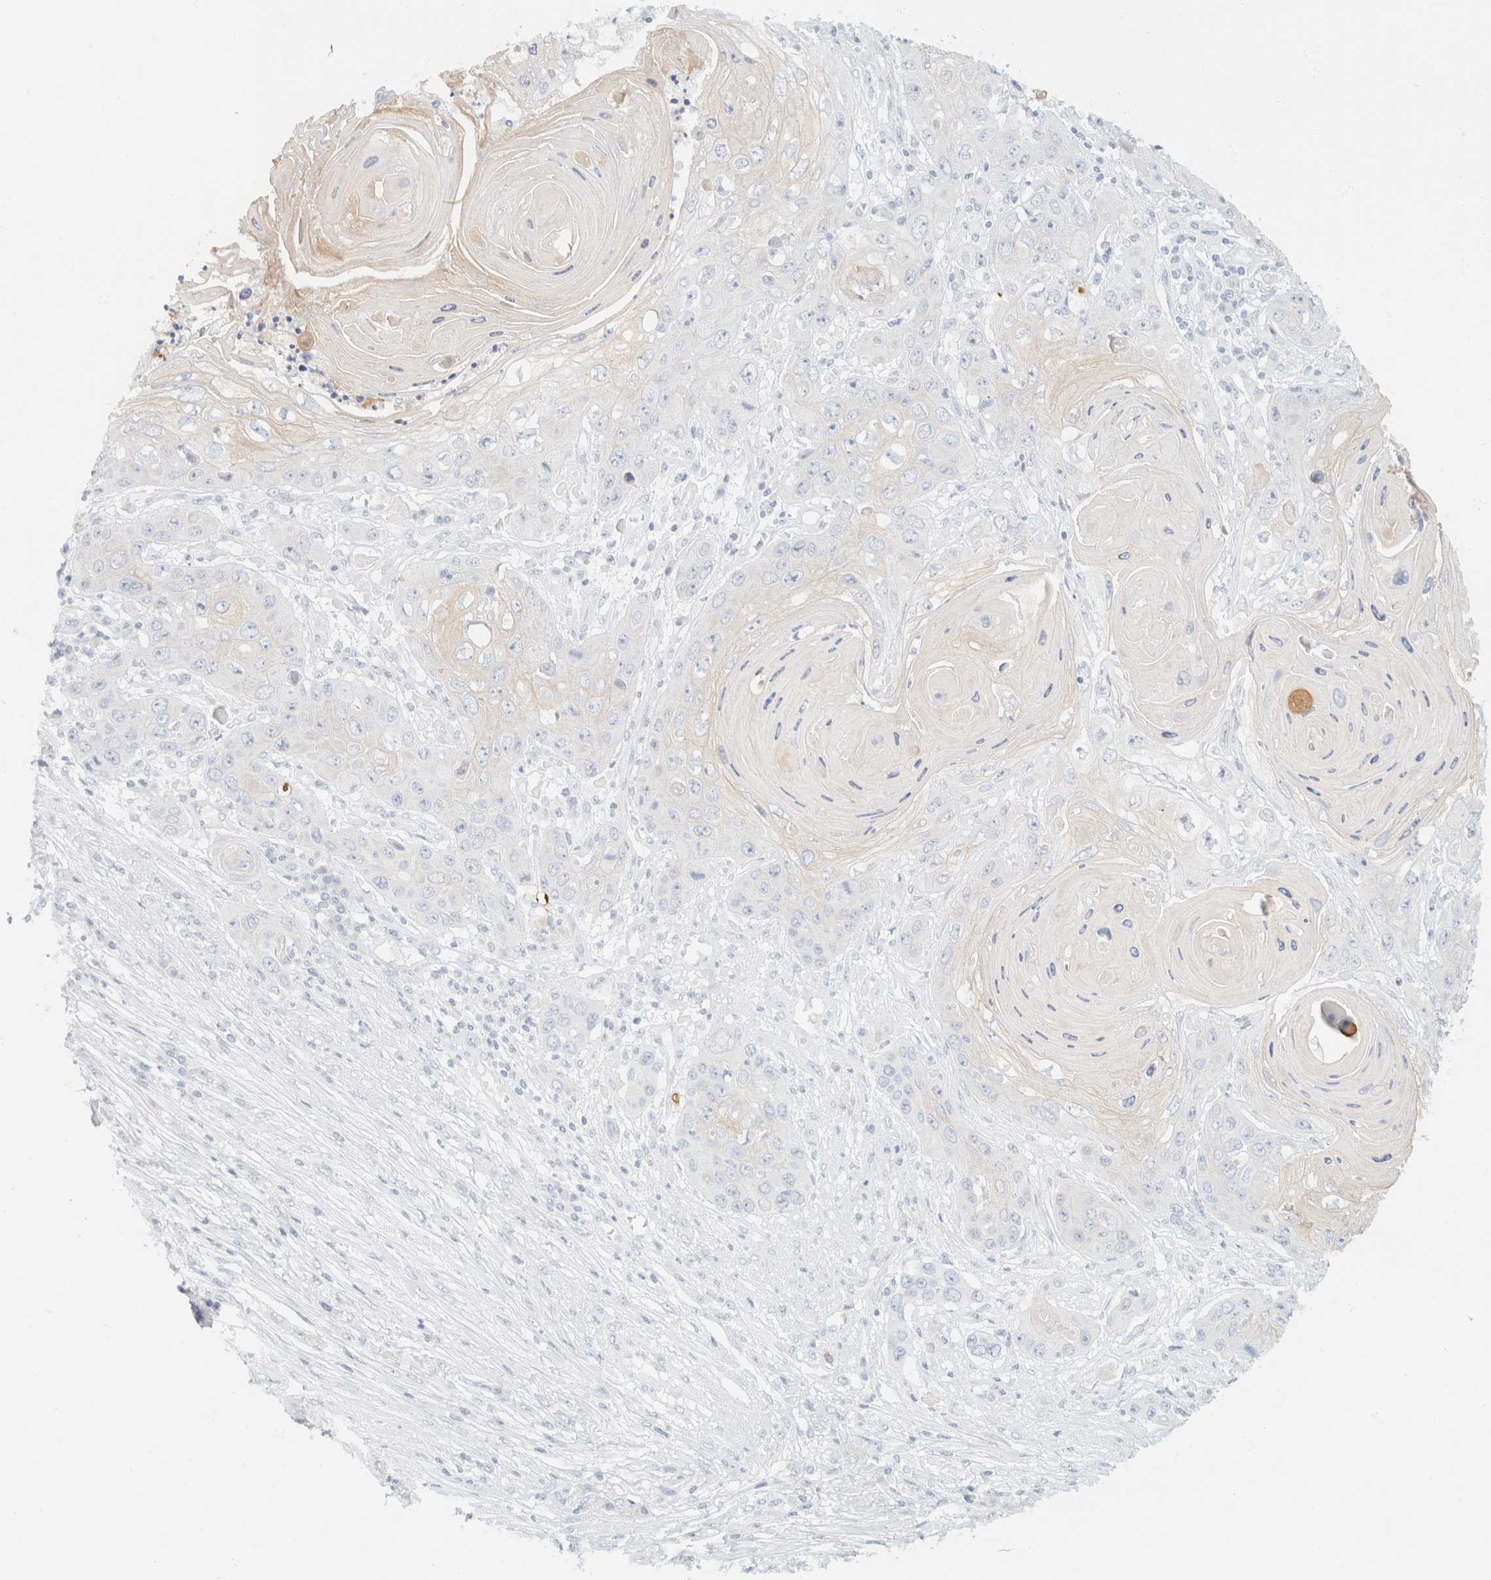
{"staining": {"intensity": "negative", "quantity": "none", "location": "none"}, "tissue": "skin cancer", "cell_type": "Tumor cells", "image_type": "cancer", "snomed": [{"axis": "morphology", "description": "Squamous cell carcinoma, NOS"}, {"axis": "topography", "description": "Skin"}], "caption": "Immunohistochemistry of skin squamous cell carcinoma demonstrates no staining in tumor cells.", "gene": "KRT20", "patient": {"sex": "male", "age": 55}}